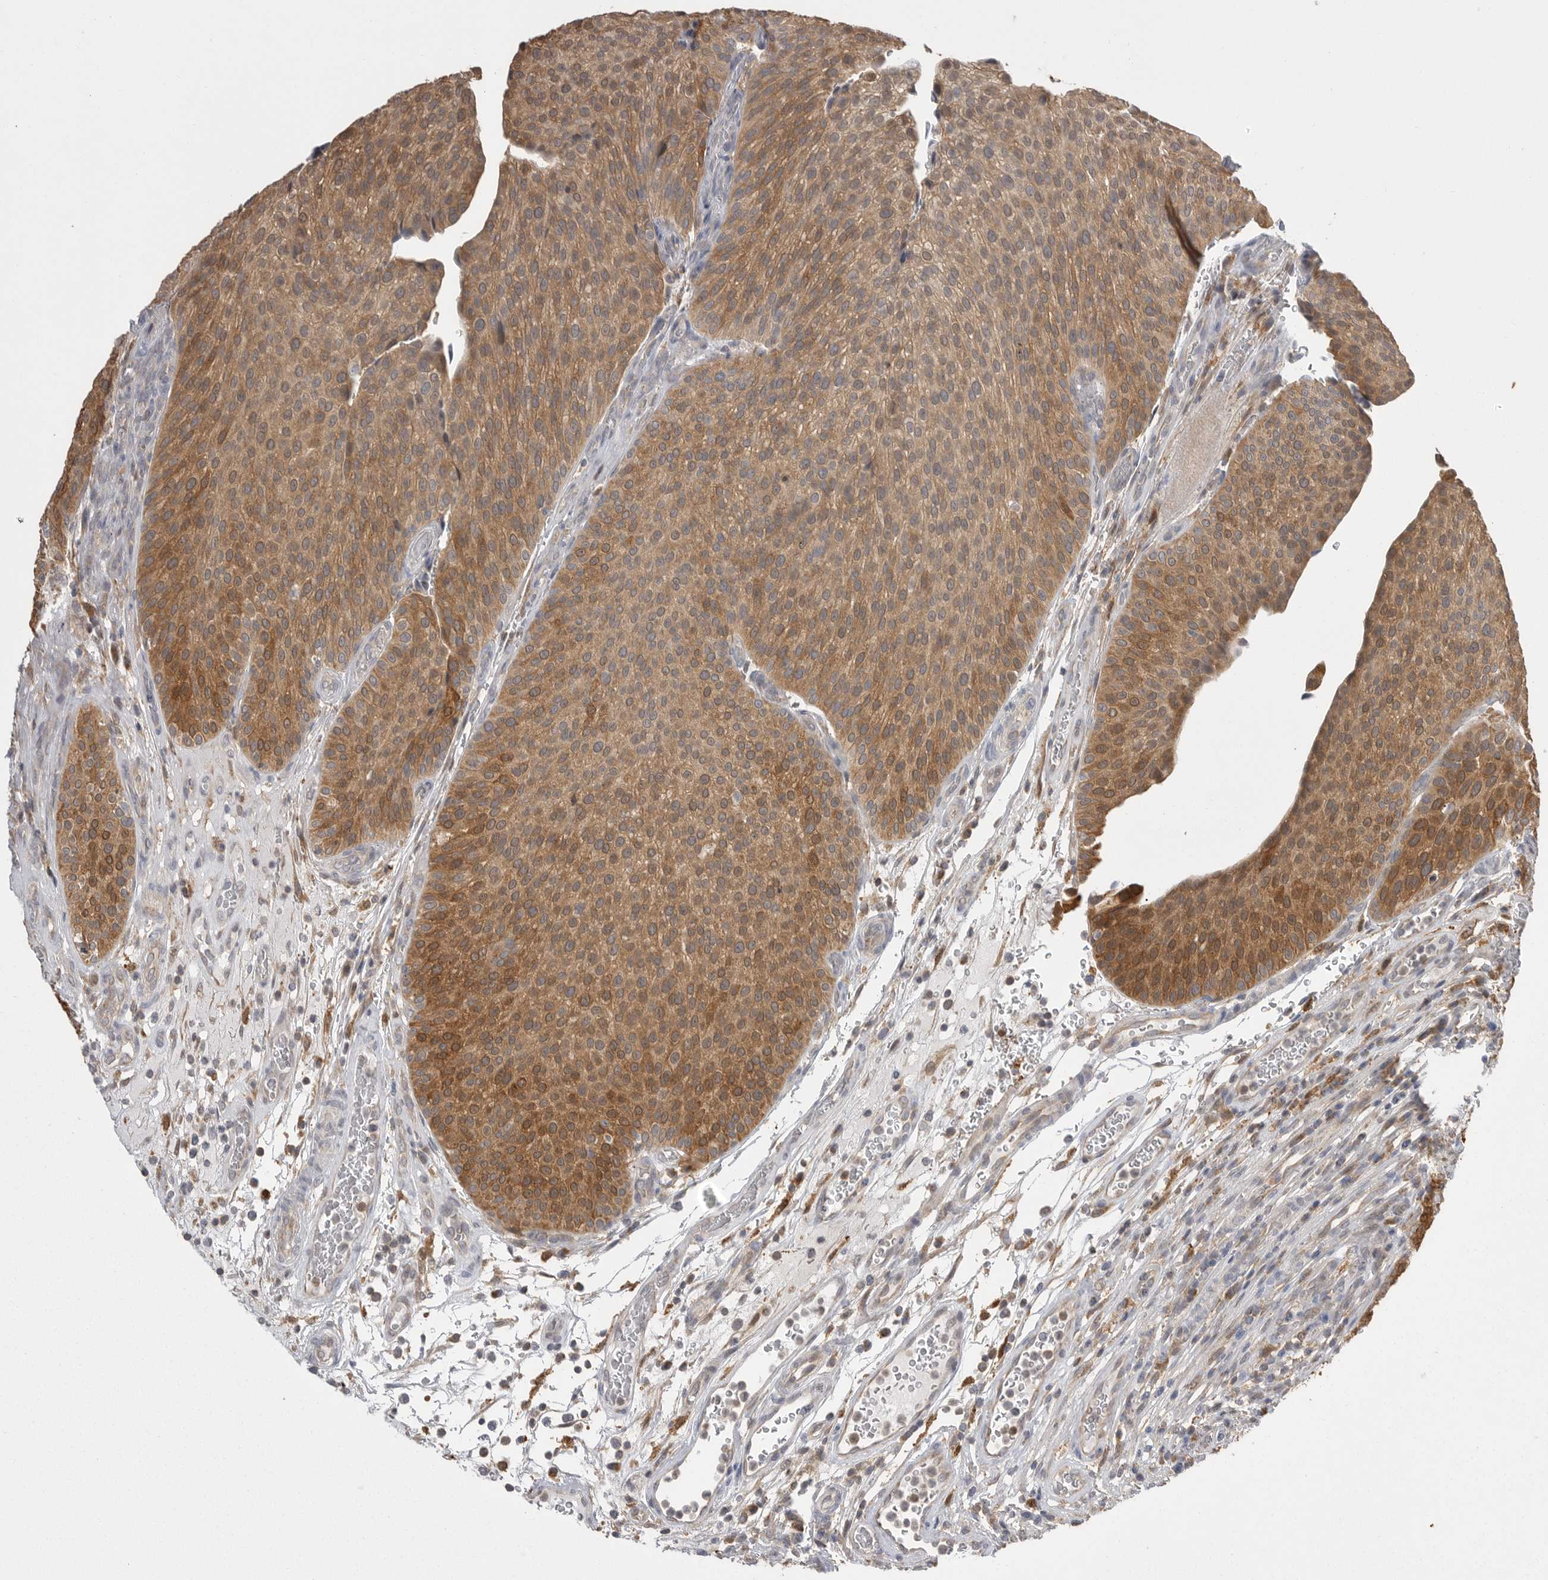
{"staining": {"intensity": "moderate", "quantity": ">75%", "location": "cytoplasmic/membranous"}, "tissue": "urothelial cancer", "cell_type": "Tumor cells", "image_type": "cancer", "snomed": [{"axis": "morphology", "description": "Normal tissue, NOS"}, {"axis": "morphology", "description": "Urothelial carcinoma, Low grade"}, {"axis": "topography", "description": "Smooth muscle"}, {"axis": "topography", "description": "Urinary bladder"}], "caption": "Human urothelial cancer stained for a protein (brown) exhibits moderate cytoplasmic/membranous positive expression in about >75% of tumor cells.", "gene": "KYAT3", "patient": {"sex": "male", "age": 60}}